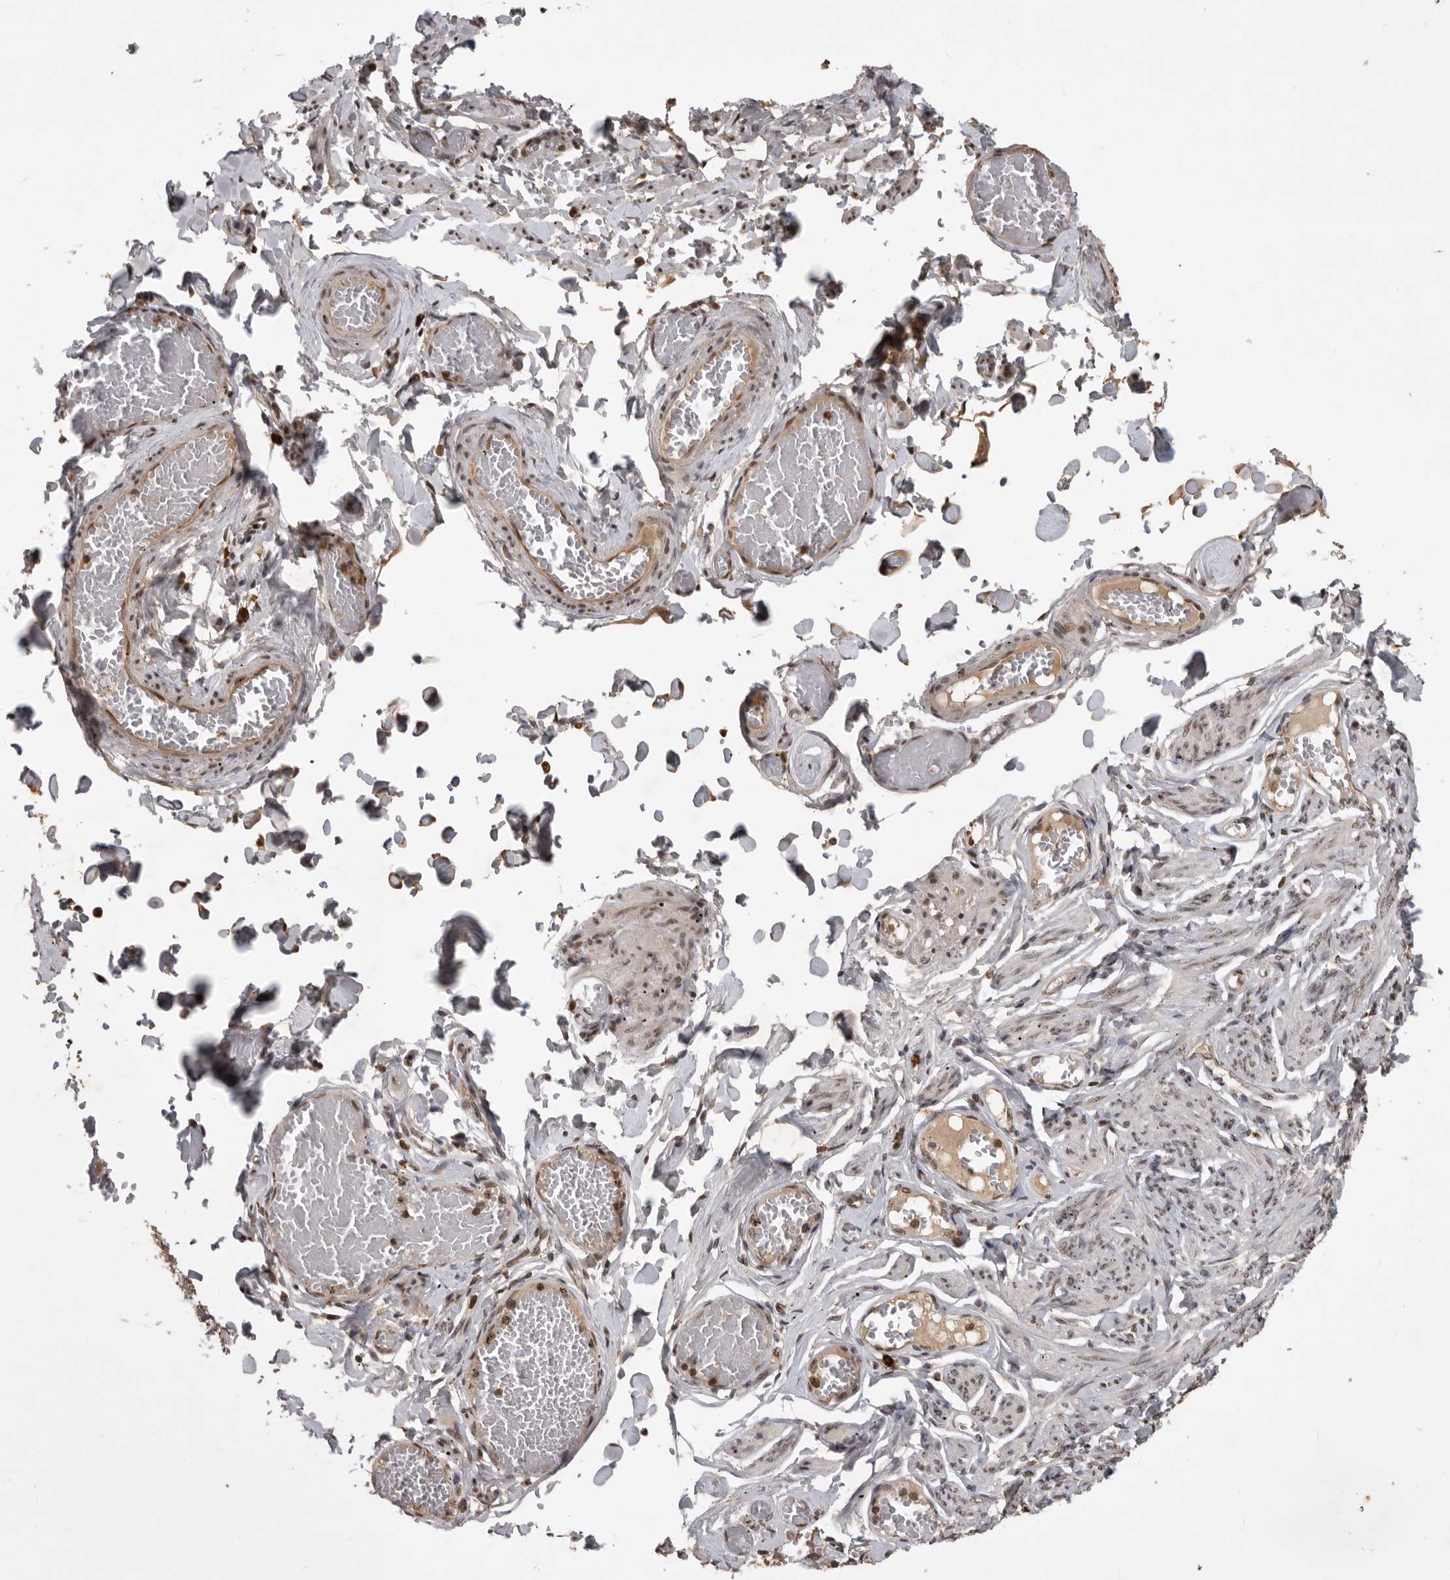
{"staining": {"intensity": "moderate", "quantity": ">75%", "location": "nuclear"}, "tissue": "adipose tissue", "cell_type": "Adipocytes", "image_type": "normal", "snomed": [{"axis": "morphology", "description": "Normal tissue, NOS"}, {"axis": "topography", "description": "Vascular tissue"}, {"axis": "topography", "description": "Fallopian tube"}, {"axis": "topography", "description": "Ovary"}], "caption": "A medium amount of moderate nuclear positivity is present in approximately >75% of adipocytes in benign adipose tissue. The staining was performed using DAB (3,3'-diaminobenzidine), with brown indicating positive protein expression. Nuclei are stained blue with hematoxylin.", "gene": "CBLL1", "patient": {"sex": "female", "age": 67}}